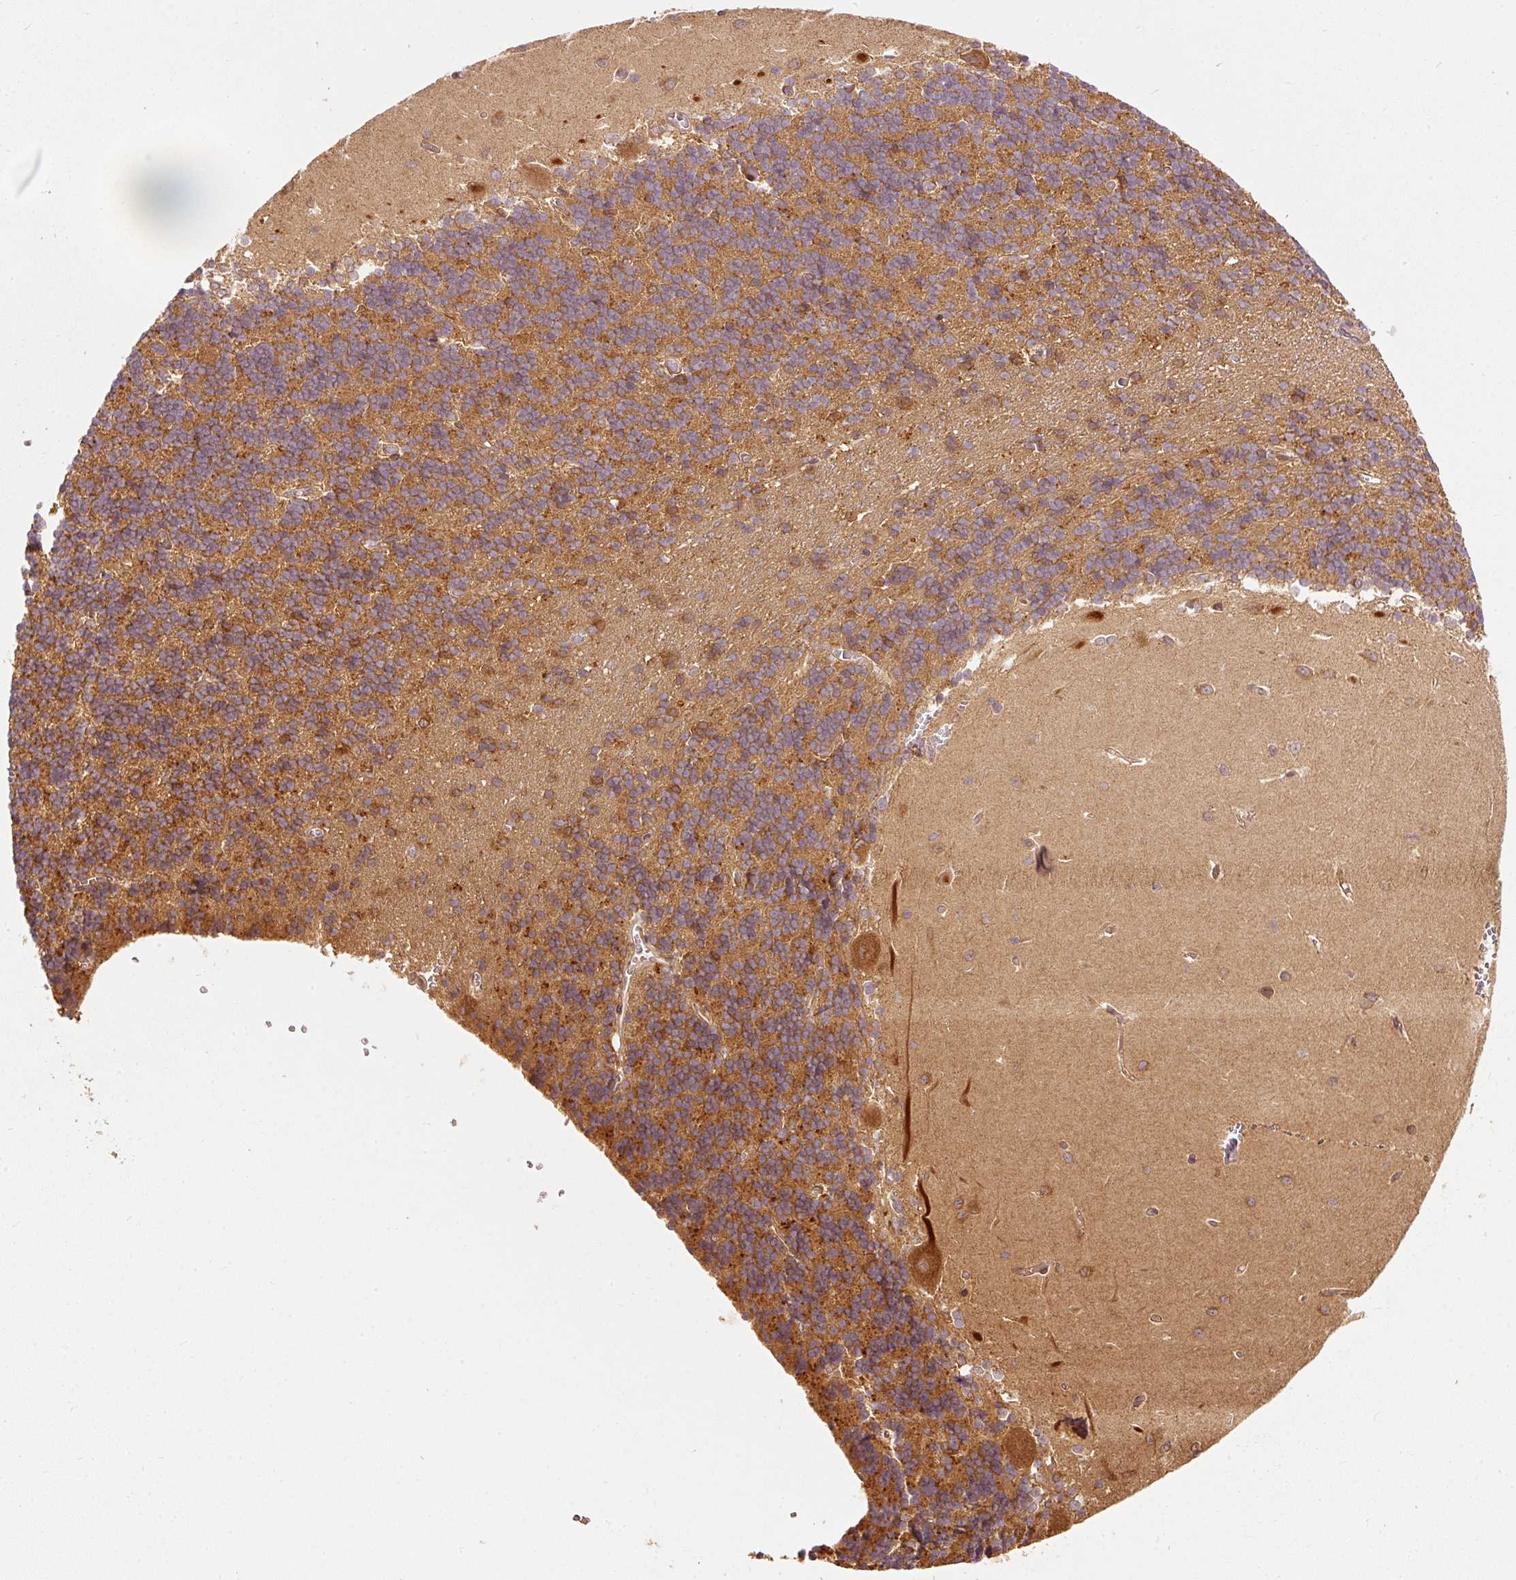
{"staining": {"intensity": "moderate", "quantity": "25%-75%", "location": "cytoplasmic/membranous"}, "tissue": "cerebellum", "cell_type": "Cells in granular layer", "image_type": "normal", "snomed": [{"axis": "morphology", "description": "Normal tissue, NOS"}, {"axis": "topography", "description": "Cerebellum"}], "caption": "A brown stain highlights moderate cytoplasmic/membranous expression of a protein in cells in granular layer of benign human cerebellum. (brown staining indicates protein expression, while blue staining denotes nuclei).", "gene": "EIF3B", "patient": {"sex": "male", "age": 37}}